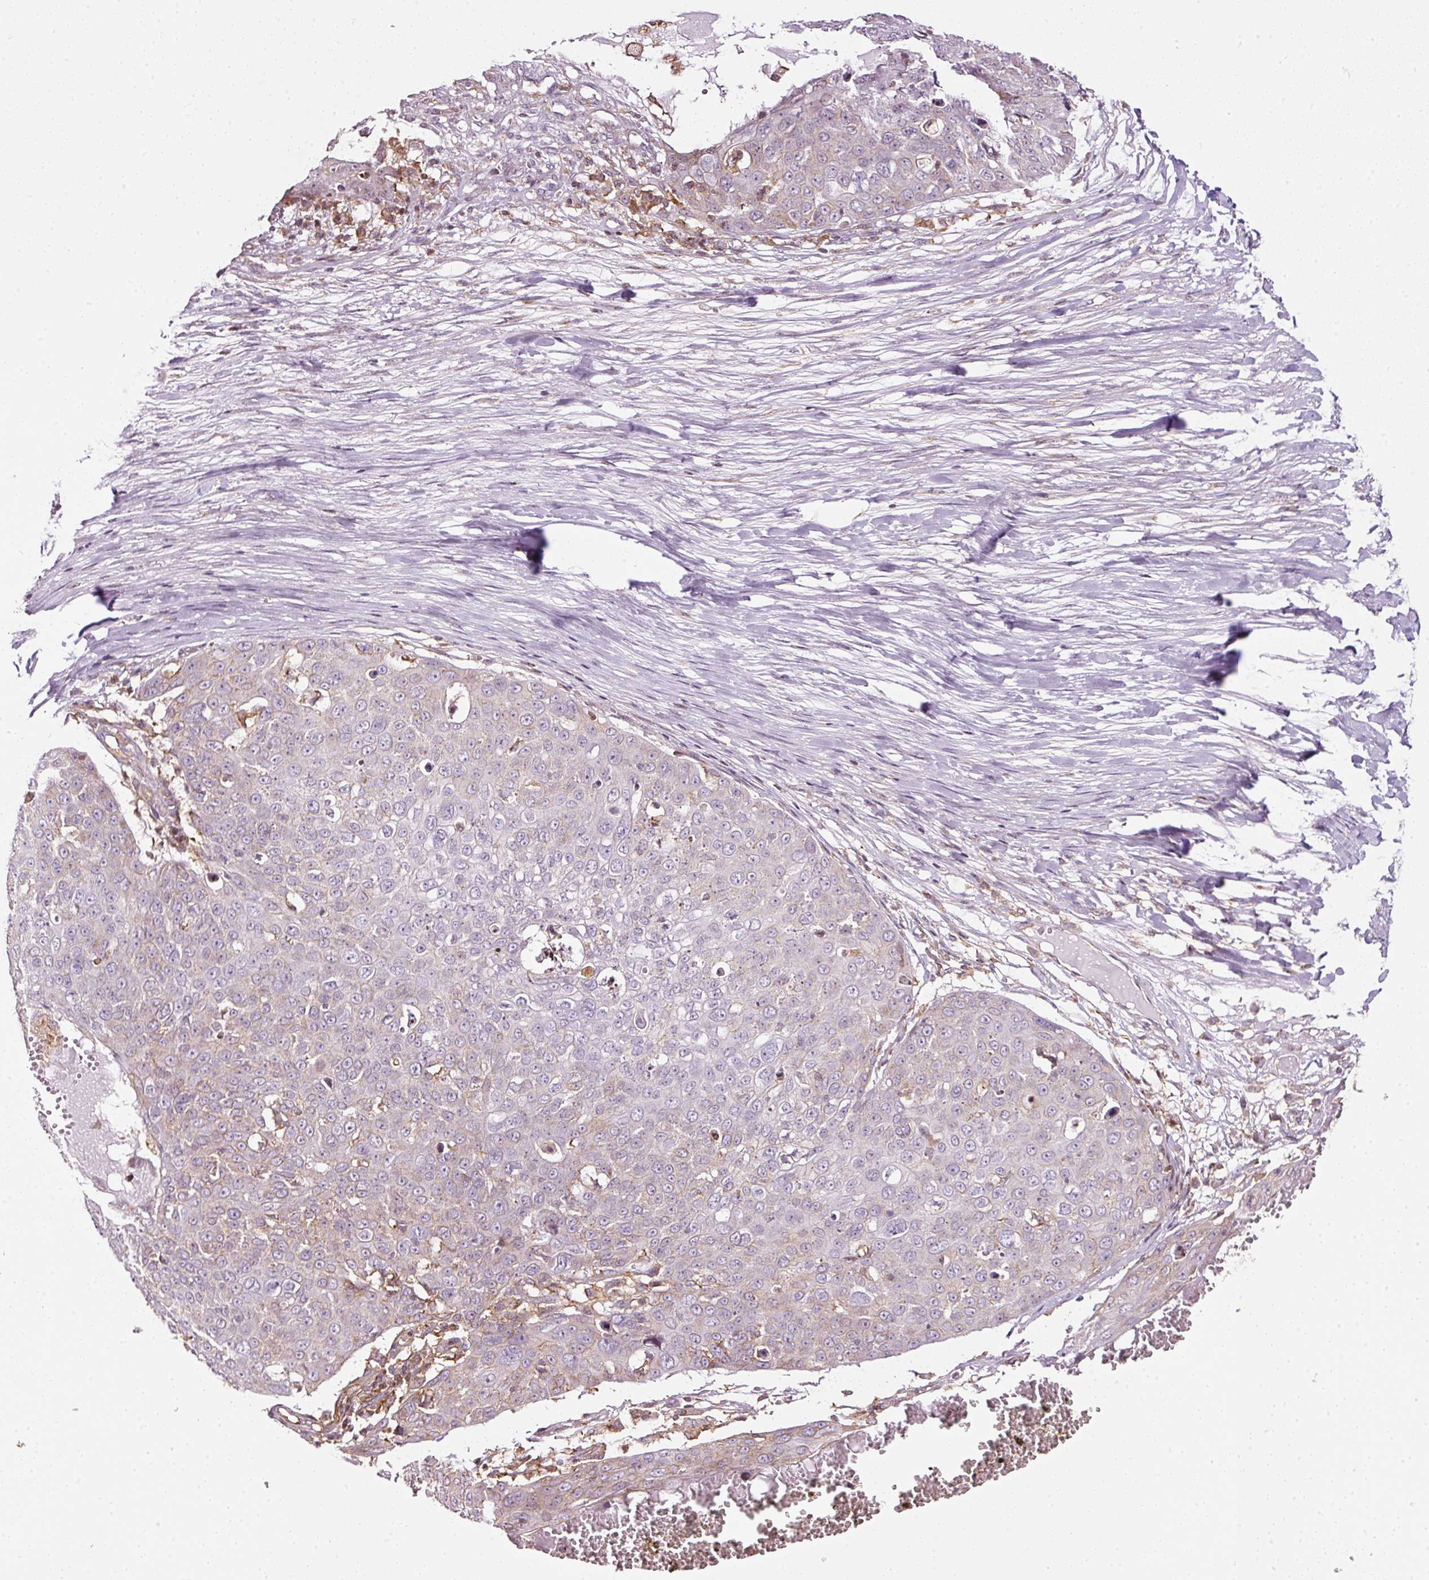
{"staining": {"intensity": "negative", "quantity": "none", "location": "none"}, "tissue": "skin cancer", "cell_type": "Tumor cells", "image_type": "cancer", "snomed": [{"axis": "morphology", "description": "Squamous cell carcinoma, NOS"}, {"axis": "topography", "description": "Skin"}], "caption": "A micrograph of skin cancer (squamous cell carcinoma) stained for a protein exhibits no brown staining in tumor cells.", "gene": "SCNM1", "patient": {"sex": "male", "age": 71}}